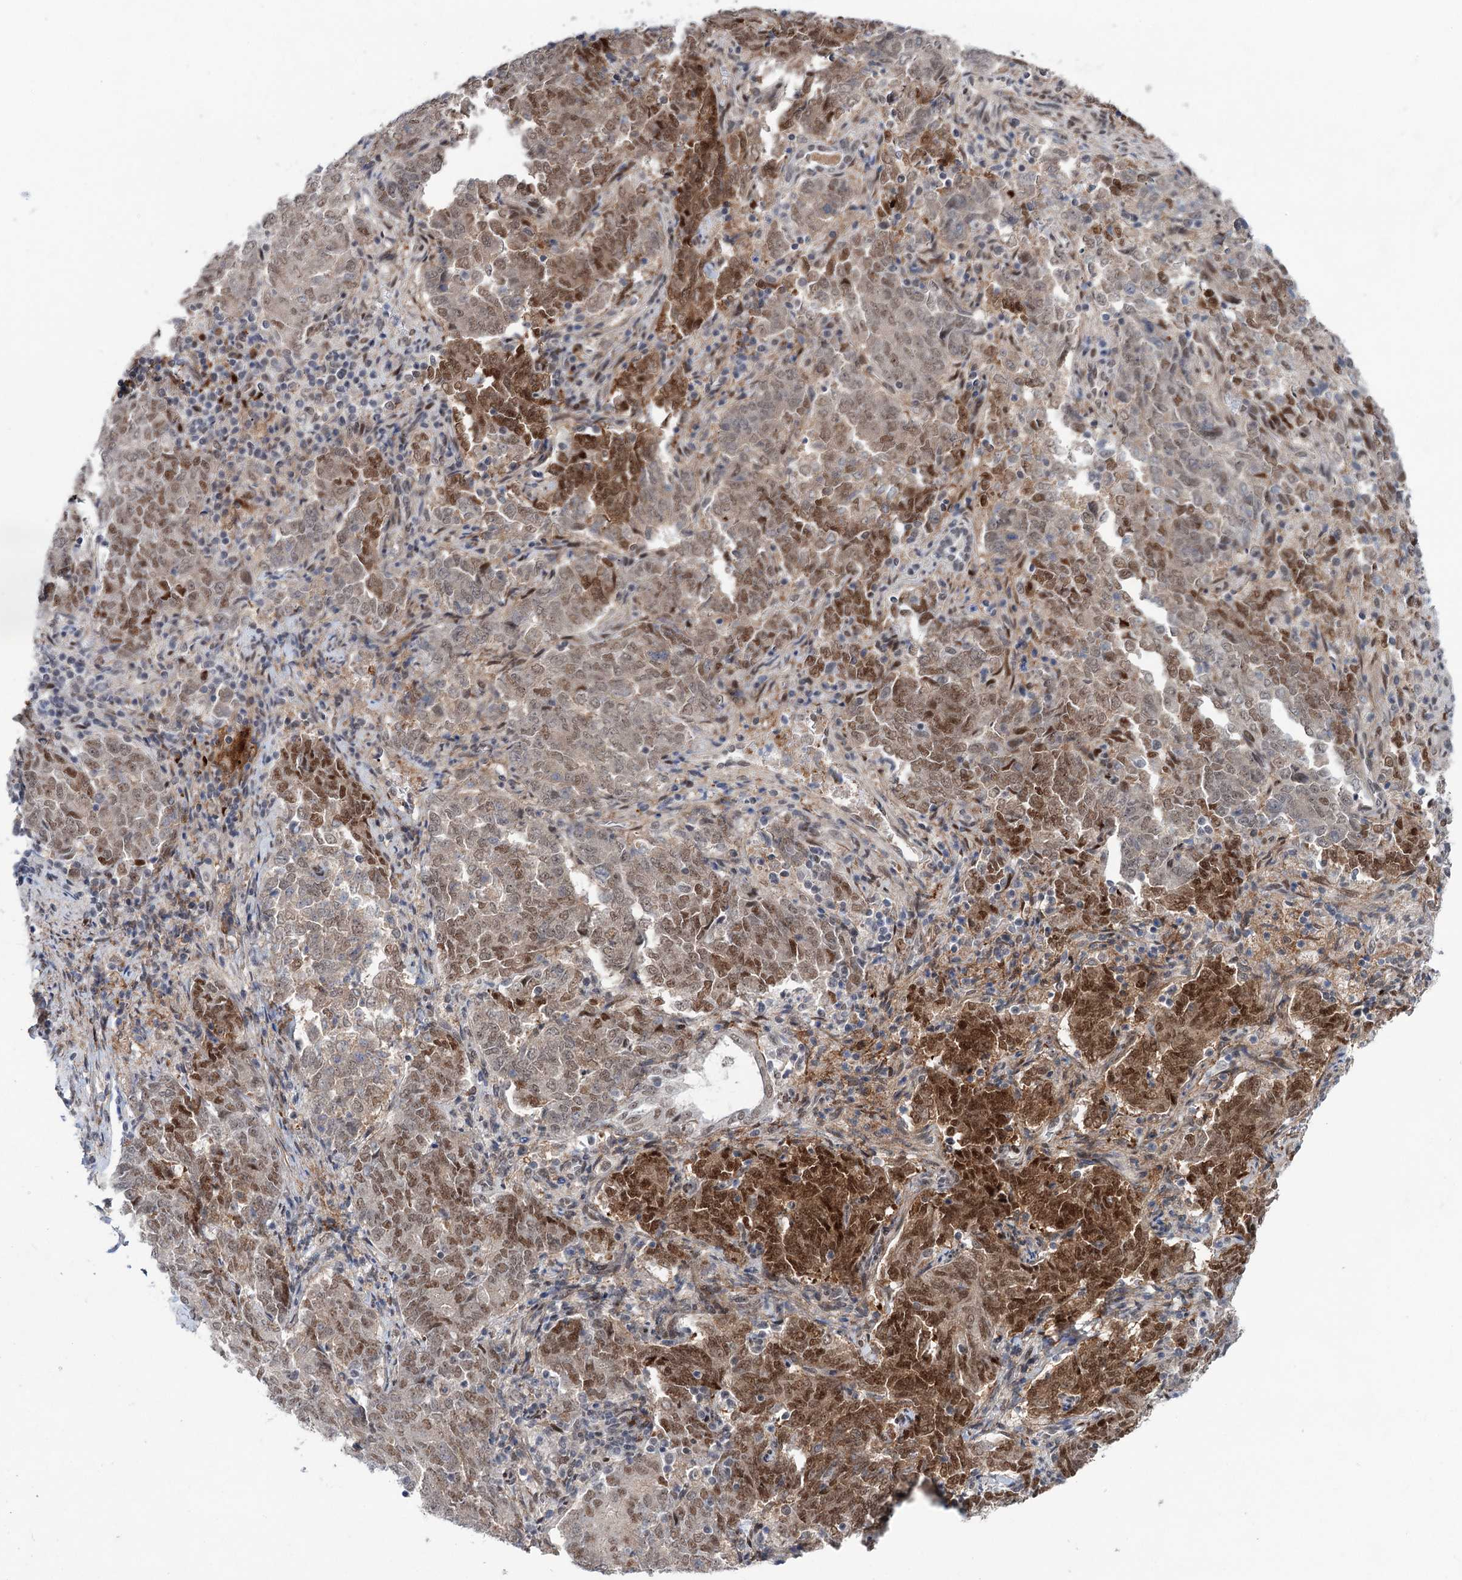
{"staining": {"intensity": "strong", "quantity": "<25%", "location": "cytoplasmic/membranous,nuclear"}, "tissue": "endometrial cancer", "cell_type": "Tumor cells", "image_type": "cancer", "snomed": [{"axis": "morphology", "description": "Adenocarcinoma, NOS"}, {"axis": "topography", "description": "Endometrium"}], "caption": "A high-resolution photomicrograph shows immunohistochemistry (IHC) staining of adenocarcinoma (endometrial), which displays strong cytoplasmic/membranous and nuclear staining in about <25% of tumor cells.", "gene": "FAM53A", "patient": {"sex": "female", "age": 80}}